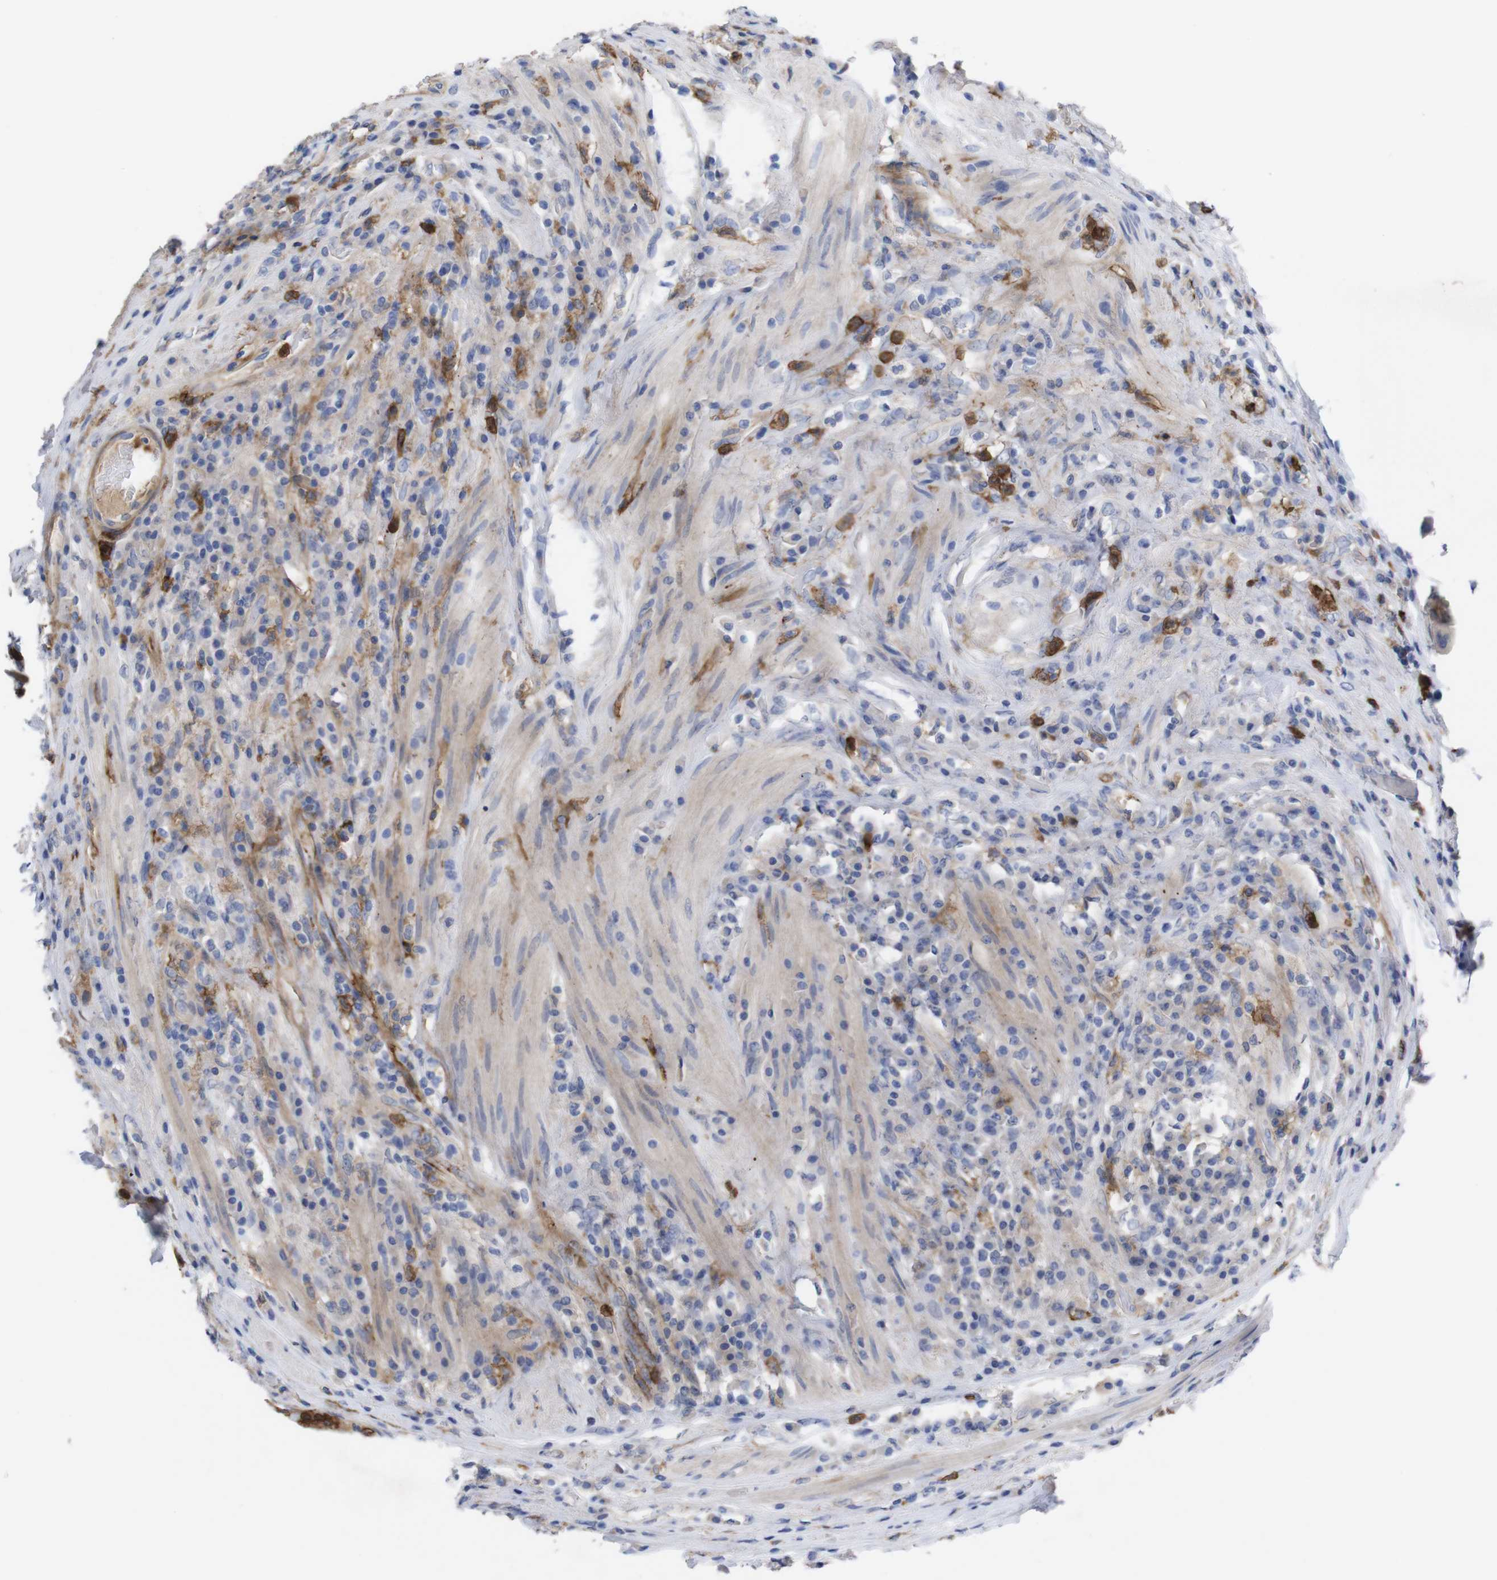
{"staining": {"intensity": "weak", "quantity": "<25%", "location": "cytoplasmic/membranous"}, "tissue": "urothelial cancer", "cell_type": "Tumor cells", "image_type": "cancer", "snomed": [{"axis": "morphology", "description": "Urothelial carcinoma, High grade"}, {"axis": "topography", "description": "Urinary bladder"}], "caption": "High magnification brightfield microscopy of urothelial cancer stained with DAB (3,3'-diaminobenzidine) (brown) and counterstained with hematoxylin (blue): tumor cells show no significant positivity.", "gene": "C5AR1", "patient": {"sex": "female", "age": 64}}